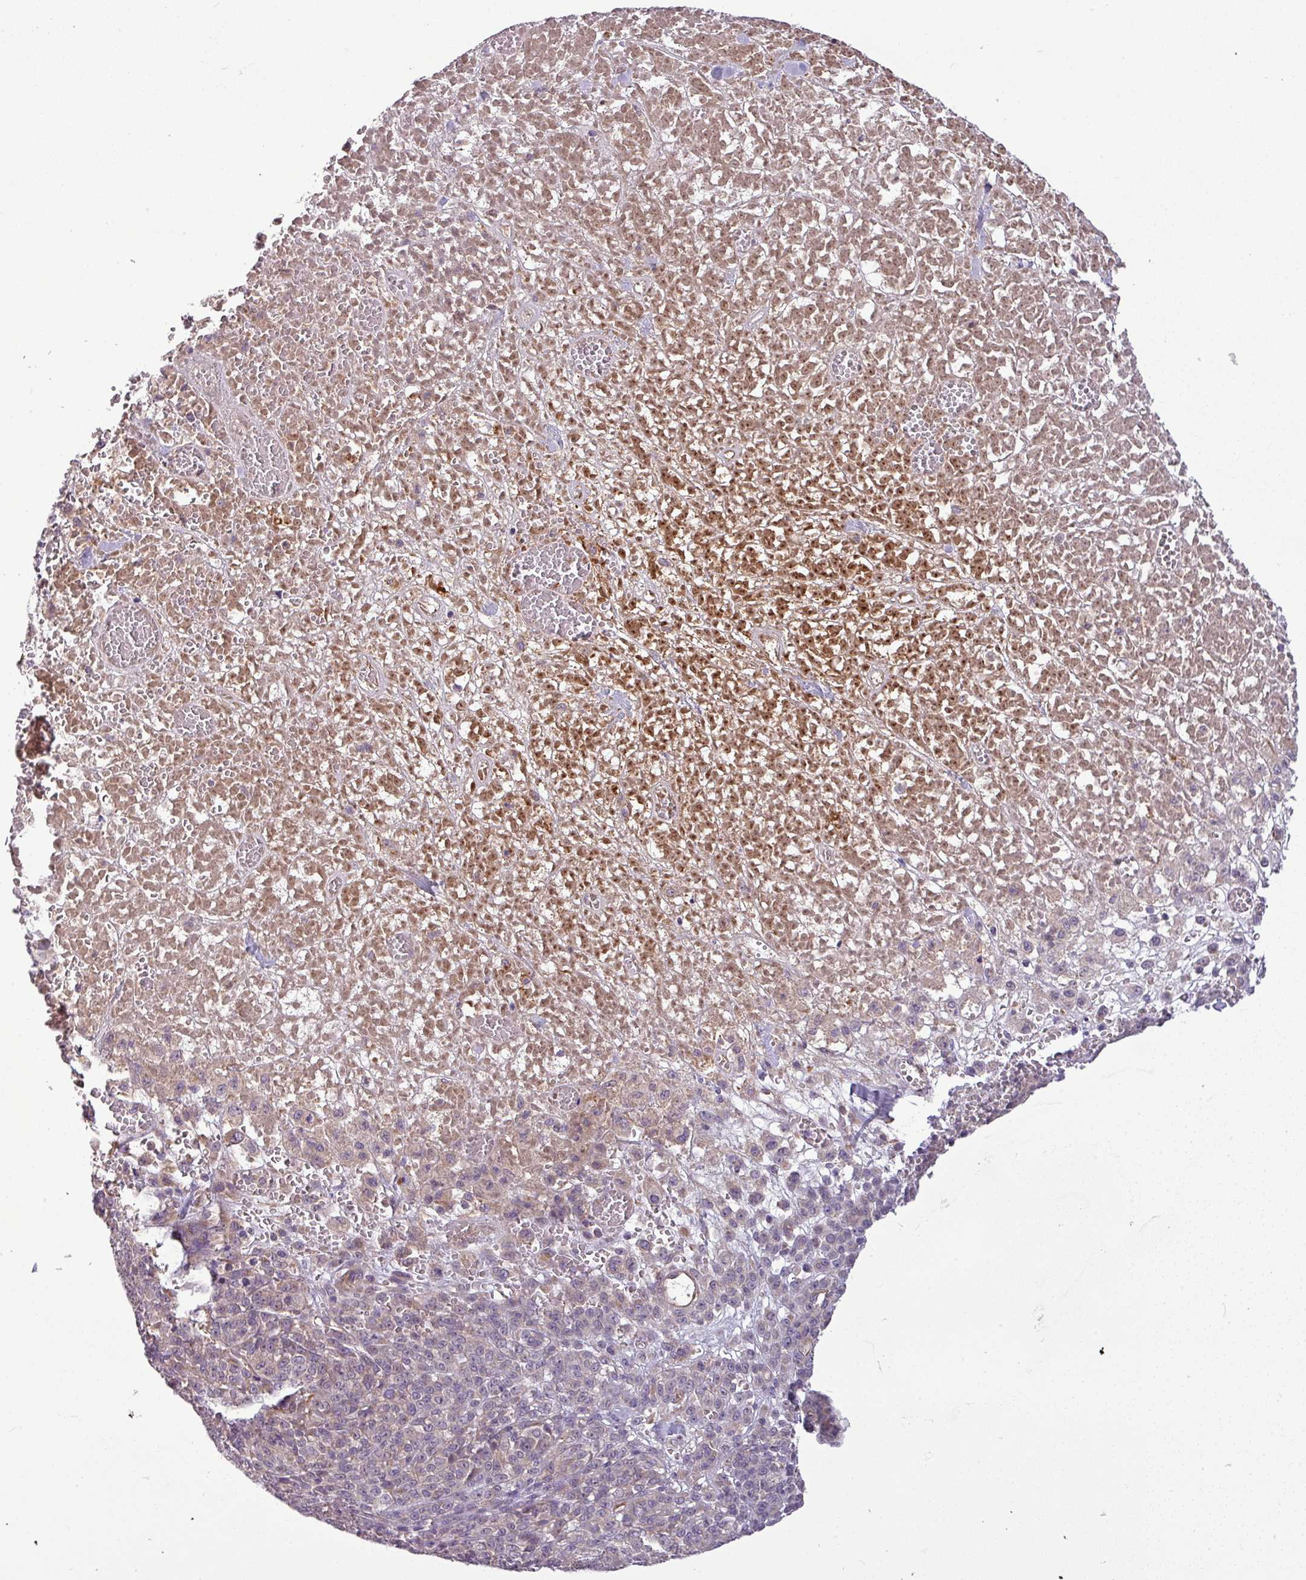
{"staining": {"intensity": "weak", "quantity": "<25%", "location": "cytoplasmic/membranous"}, "tissue": "melanoma", "cell_type": "Tumor cells", "image_type": "cancer", "snomed": [{"axis": "morphology", "description": "Normal tissue, NOS"}, {"axis": "morphology", "description": "Malignant melanoma, NOS"}, {"axis": "topography", "description": "Skin"}], "caption": "IHC image of melanoma stained for a protein (brown), which demonstrates no positivity in tumor cells.", "gene": "ZNF35", "patient": {"sex": "female", "age": 34}}